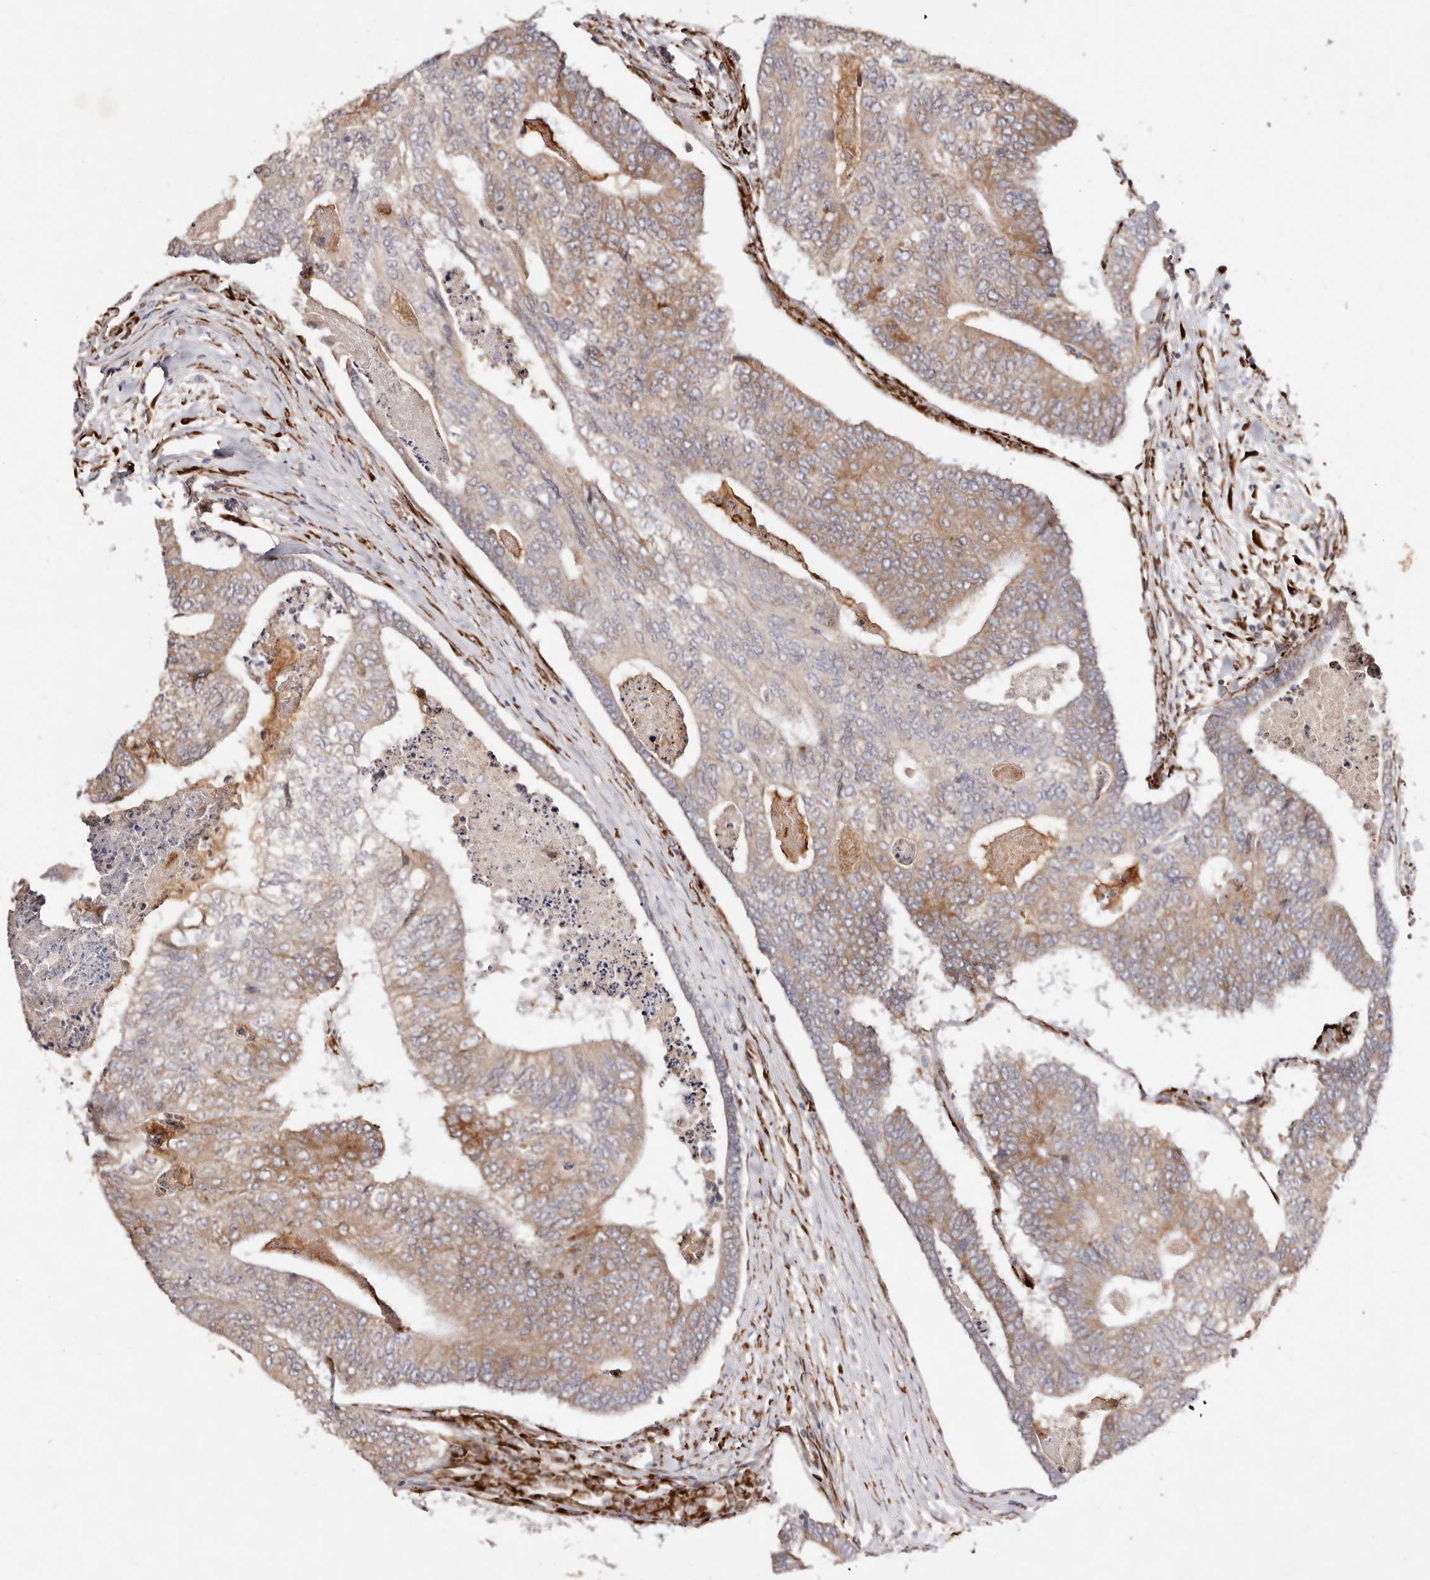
{"staining": {"intensity": "moderate", "quantity": ">75%", "location": "cytoplasmic/membranous"}, "tissue": "colorectal cancer", "cell_type": "Tumor cells", "image_type": "cancer", "snomed": [{"axis": "morphology", "description": "Adenocarcinoma, NOS"}, {"axis": "topography", "description": "Colon"}], "caption": "This is an image of IHC staining of colorectal cancer (adenocarcinoma), which shows moderate expression in the cytoplasmic/membranous of tumor cells.", "gene": "SERPINH1", "patient": {"sex": "female", "age": 67}}